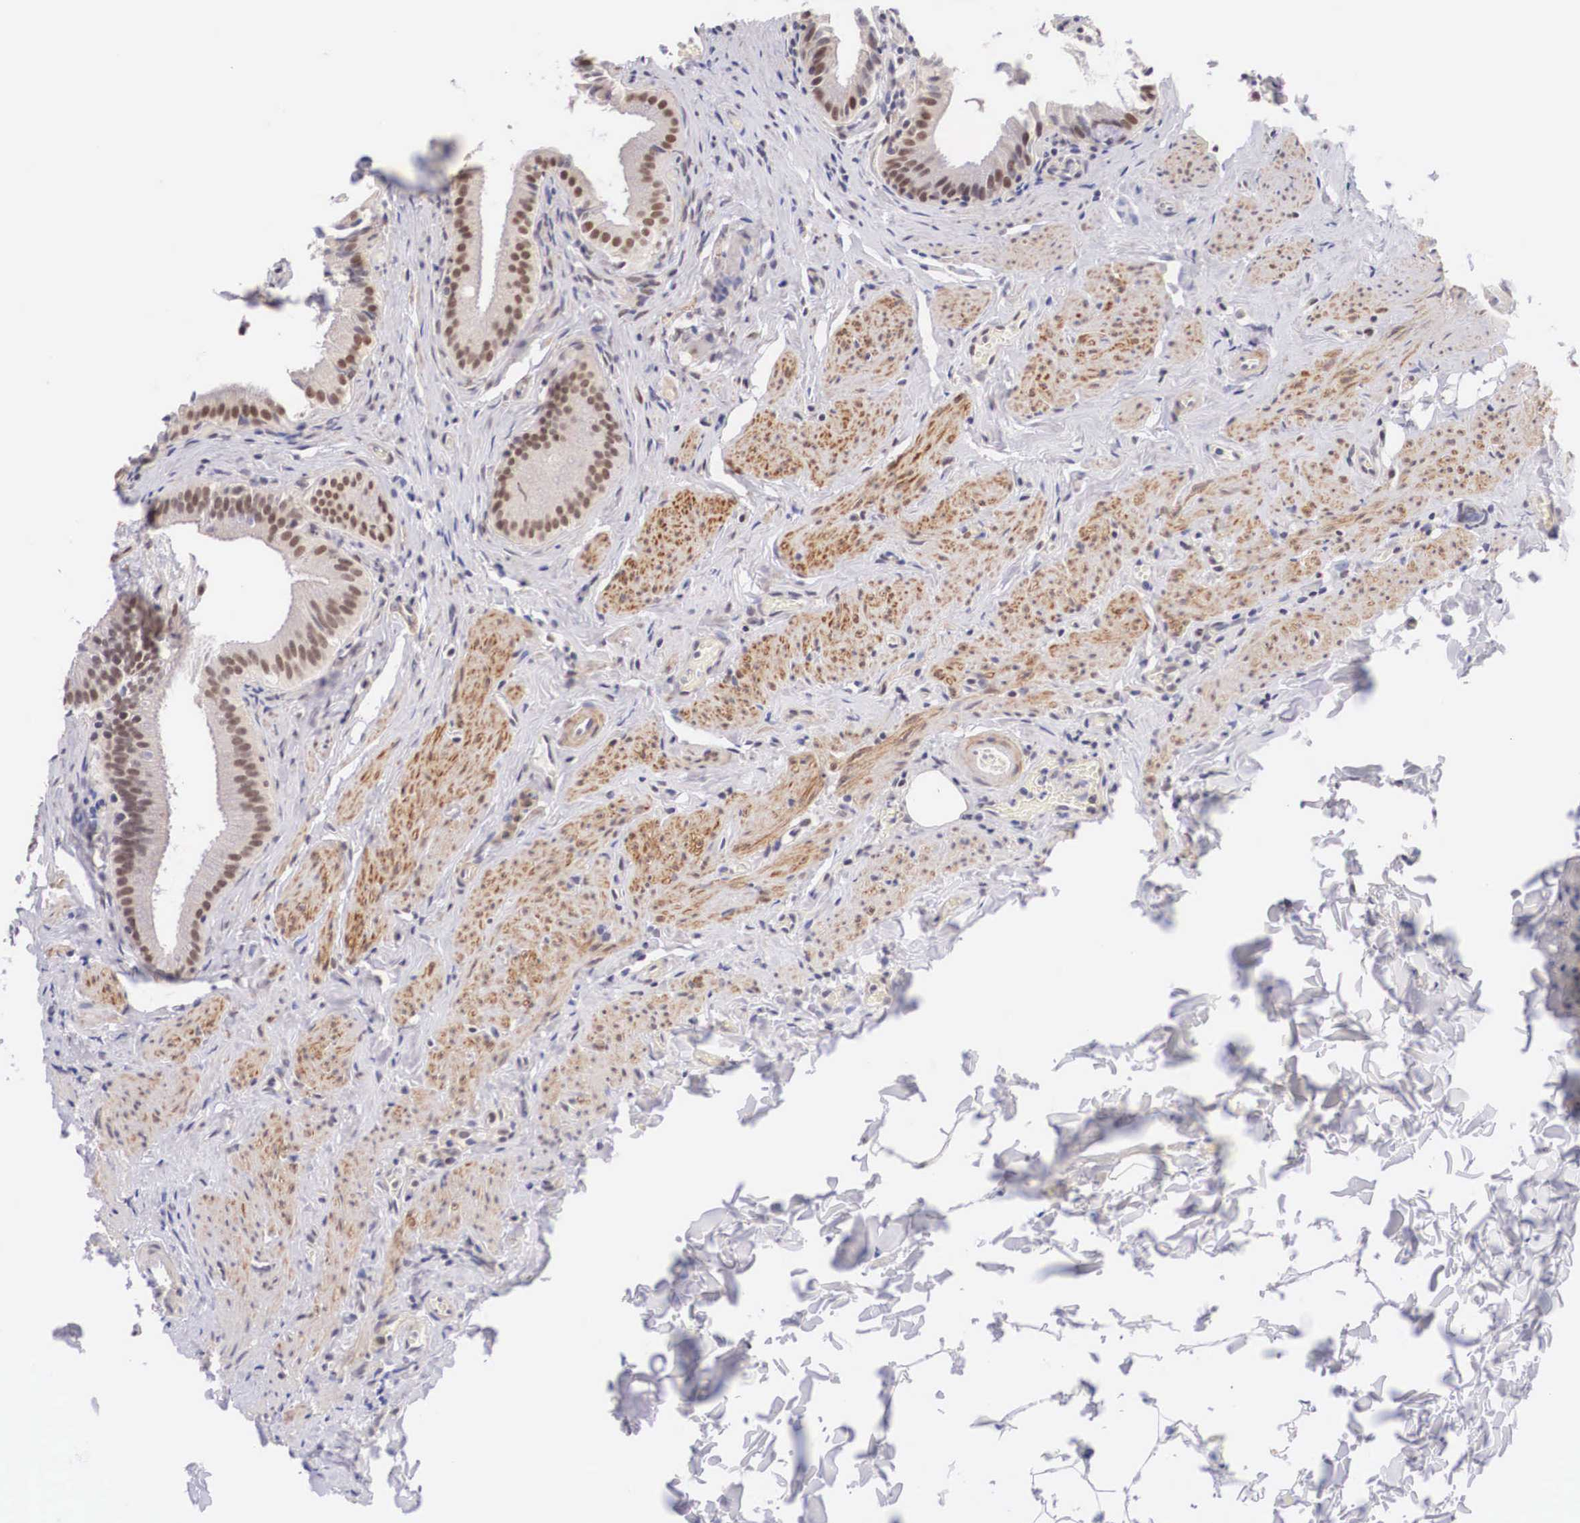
{"staining": {"intensity": "moderate", "quantity": ">75%", "location": "nuclear"}, "tissue": "gallbladder", "cell_type": "Glandular cells", "image_type": "normal", "snomed": [{"axis": "morphology", "description": "Normal tissue, NOS"}, {"axis": "topography", "description": "Gallbladder"}], "caption": "Gallbladder stained for a protein reveals moderate nuclear positivity in glandular cells. The staining was performed using DAB (3,3'-diaminobenzidine), with brown indicating positive protein expression. Nuclei are stained blue with hematoxylin.", "gene": "ZNF275", "patient": {"sex": "female", "age": 44}}